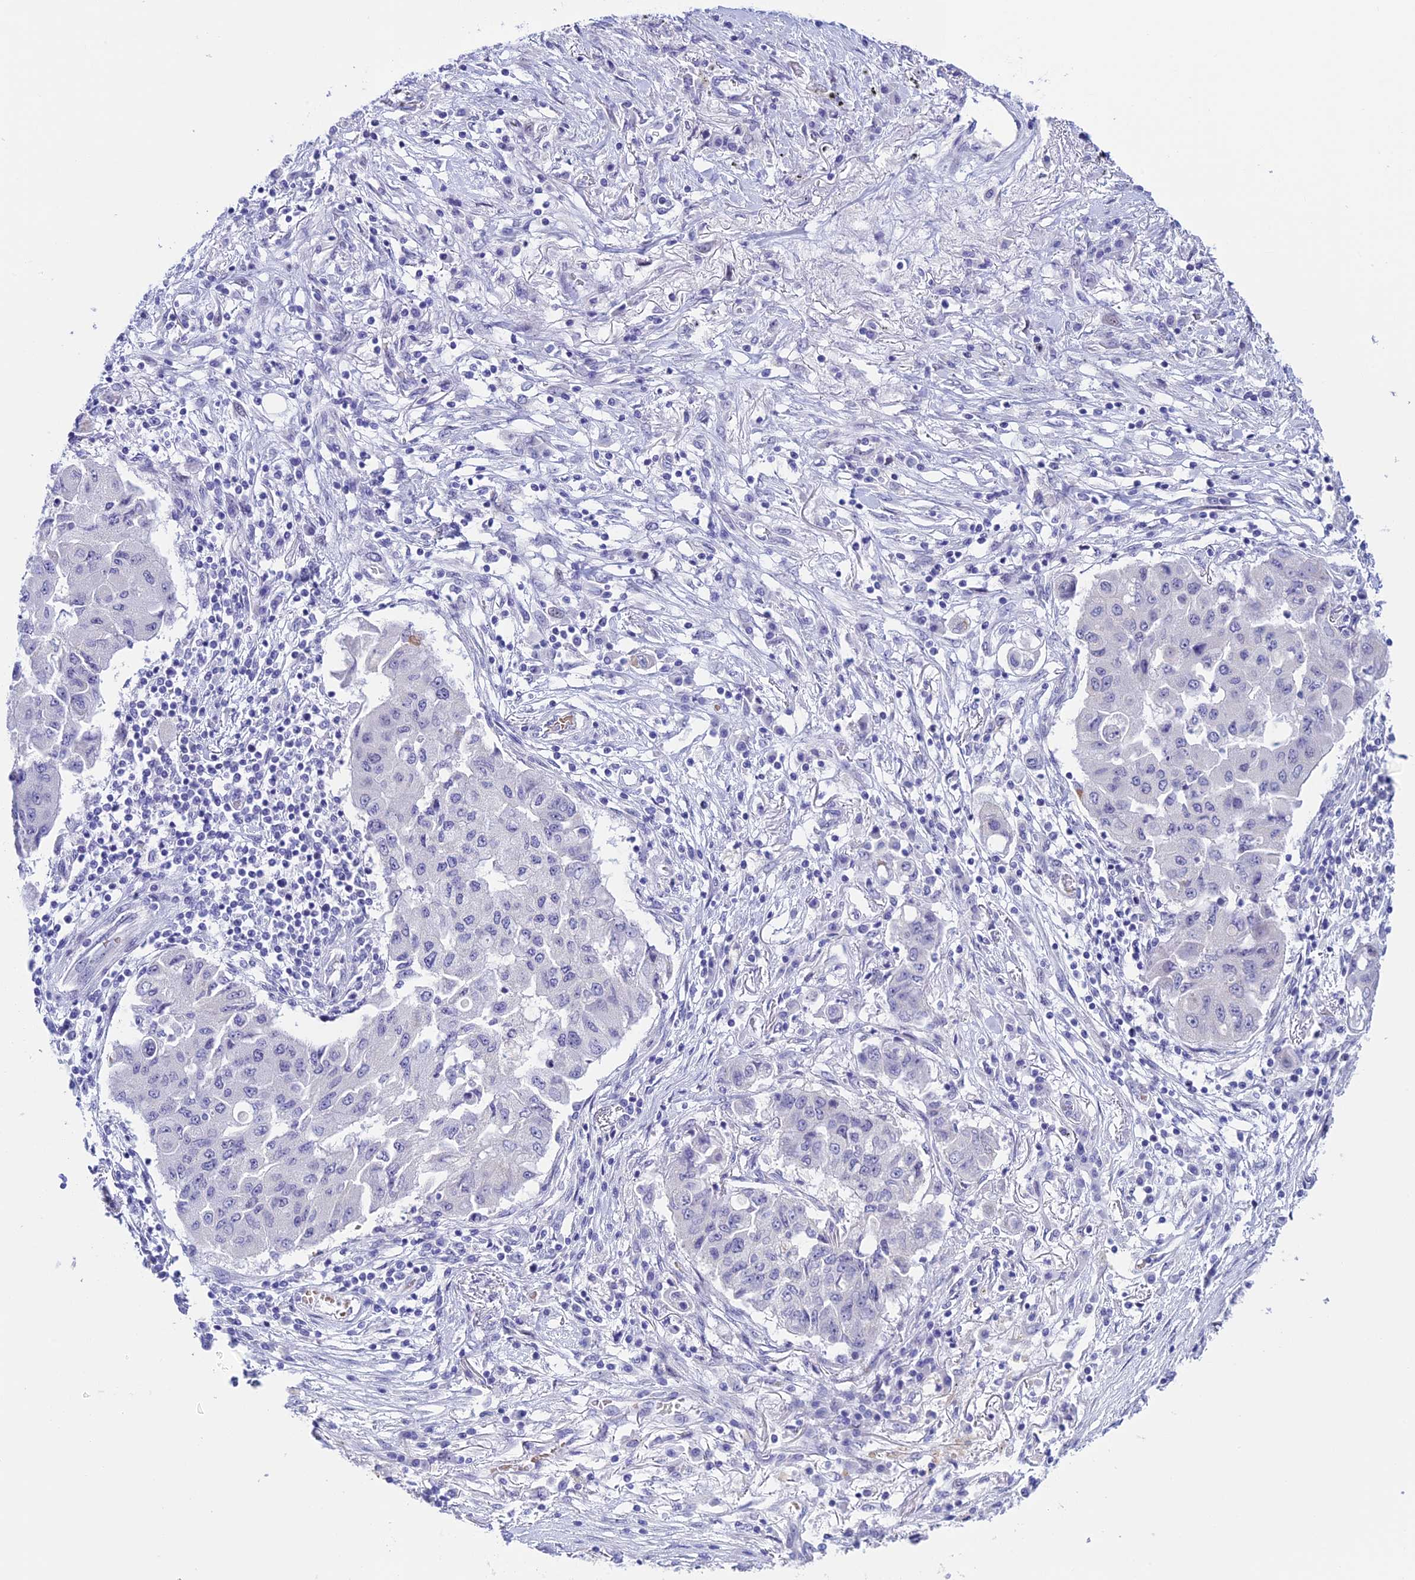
{"staining": {"intensity": "negative", "quantity": "none", "location": "none"}, "tissue": "lung cancer", "cell_type": "Tumor cells", "image_type": "cancer", "snomed": [{"axis": "morphology", "description": "Squamous cell carcinoma, NOS"}, {"axis": "topography", "description": "Lung"}], "caption": "DAB (3,3'-diaminobenzidine) immunohistochemical staining of human squamous cell carcinoma (lung) exhibits no significant staining in tumor cells.", "gene": "RASGEF1B", "patient": {"sex": "male", "age": 74}}